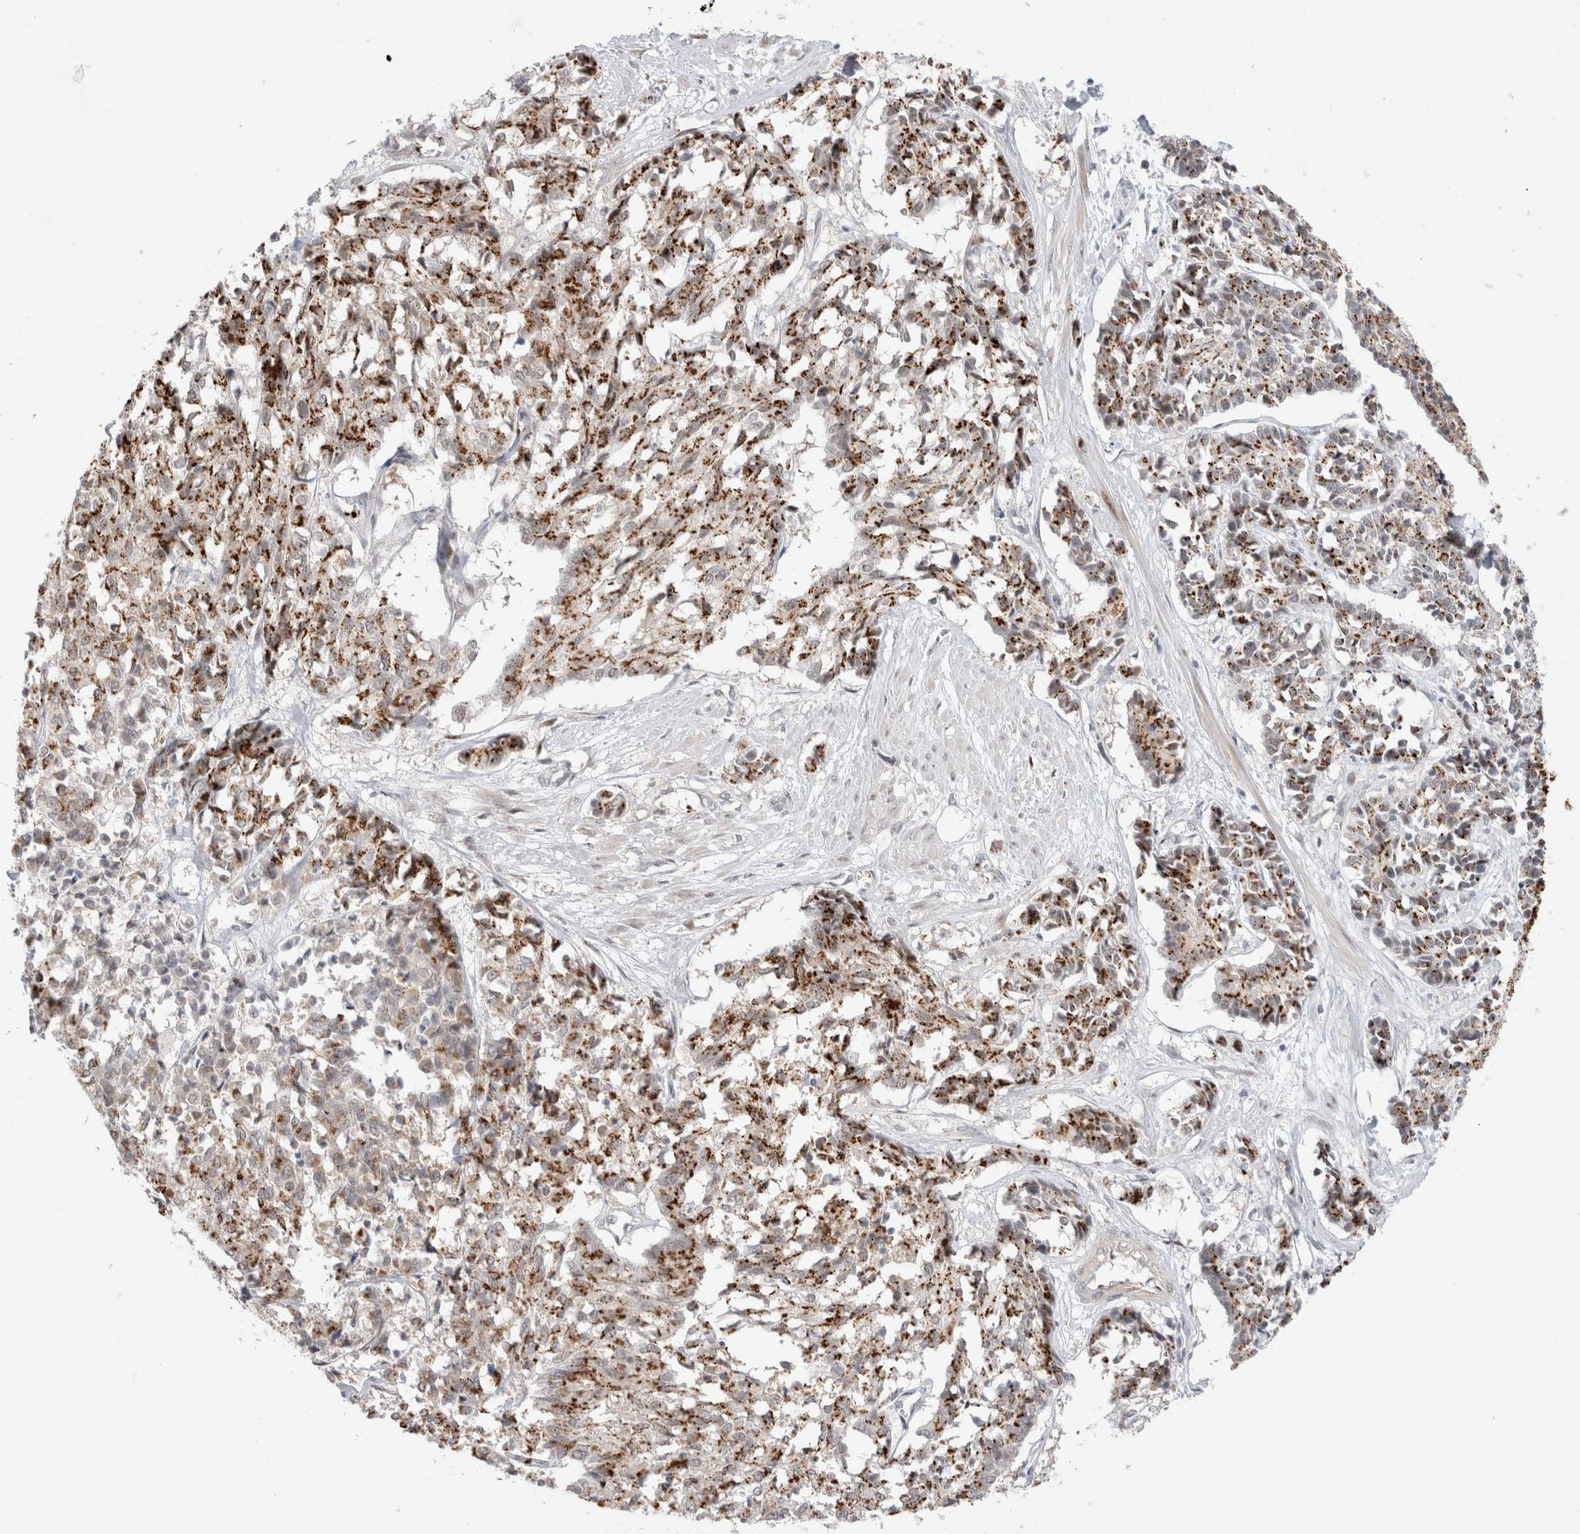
{"staining": {"intensity": "strong", "quantity": ">75%", "location": "cytoplasmic/membranous"}, "tissue": "cervical cancer", "cell_type": "Tumor cells", "image_type": "cancer", "snomed": [{"axis": "morphology", "description": "Squamous cell carcinoma, NOS"}, {"axis": "topography", "description": "Cervix"}], "caption": "High-power microscopy captured an immunohistochemistry micrograph of cervical cancer, revealing strong cytoplasmic/membranous positivity in about >75% of tumor cells.", "gene": "VPS28", "patient": {"sex": "female", "age": 35}}